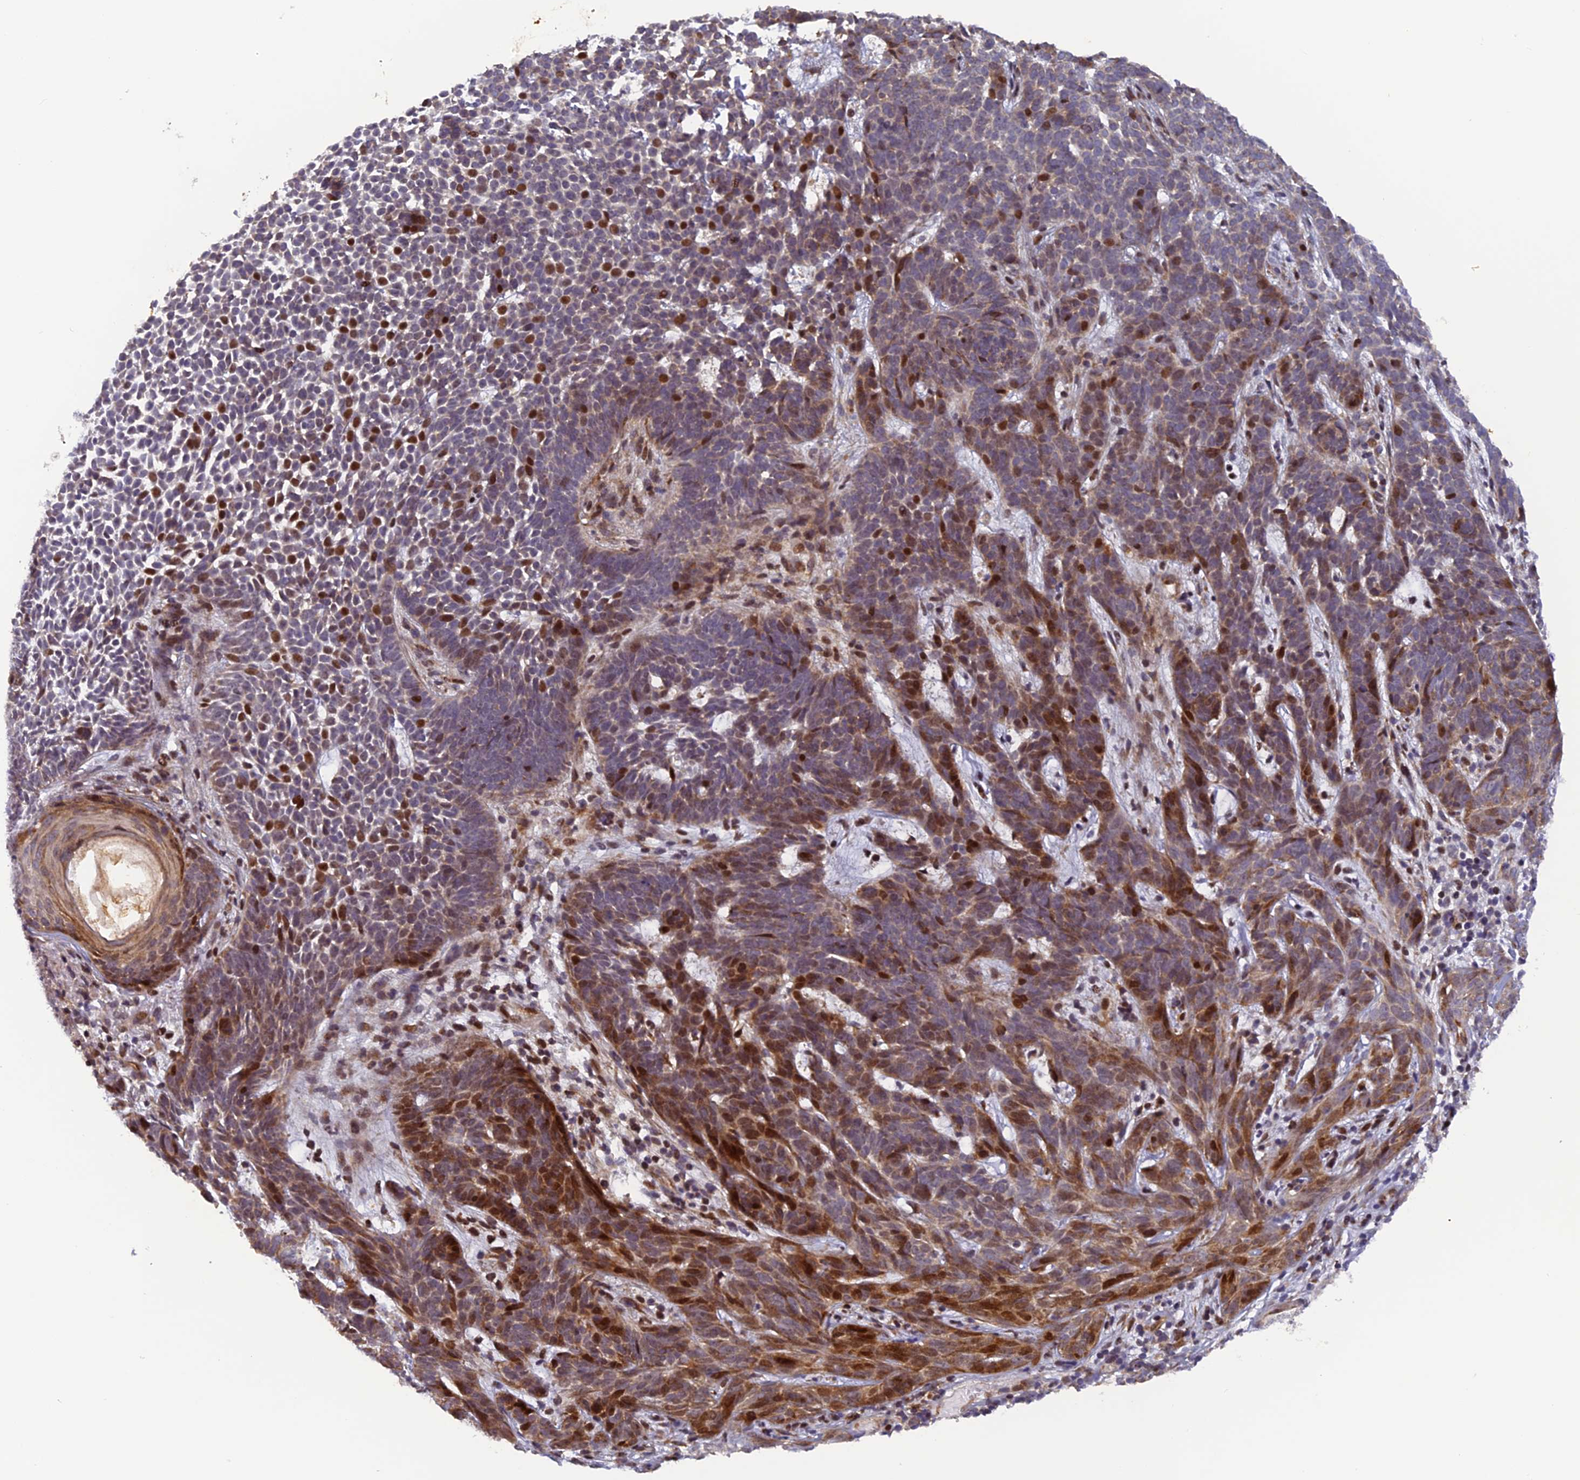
{"staining": {"intensity": "strong", "quantity": "25%-75%", "location": "cytoplasmic/membranous,nuclear"}, "tissue": "skin cancer", "cell_type": "Tumor cells", "image_type": "cancer", "snomed": [{"axis": "morphology", "description": "Basal cell carcinoma"}, {"axis": "topography", "description": "Skin"}], "caption": "Human skin cancer stained with a brown dye reveals strong cytoplasmic/membranous and nuclear positive staining in approximately 25%-75% of tumor cells.", "gene": "RAB28", "patient": {"sex": "female", "age": 78}}